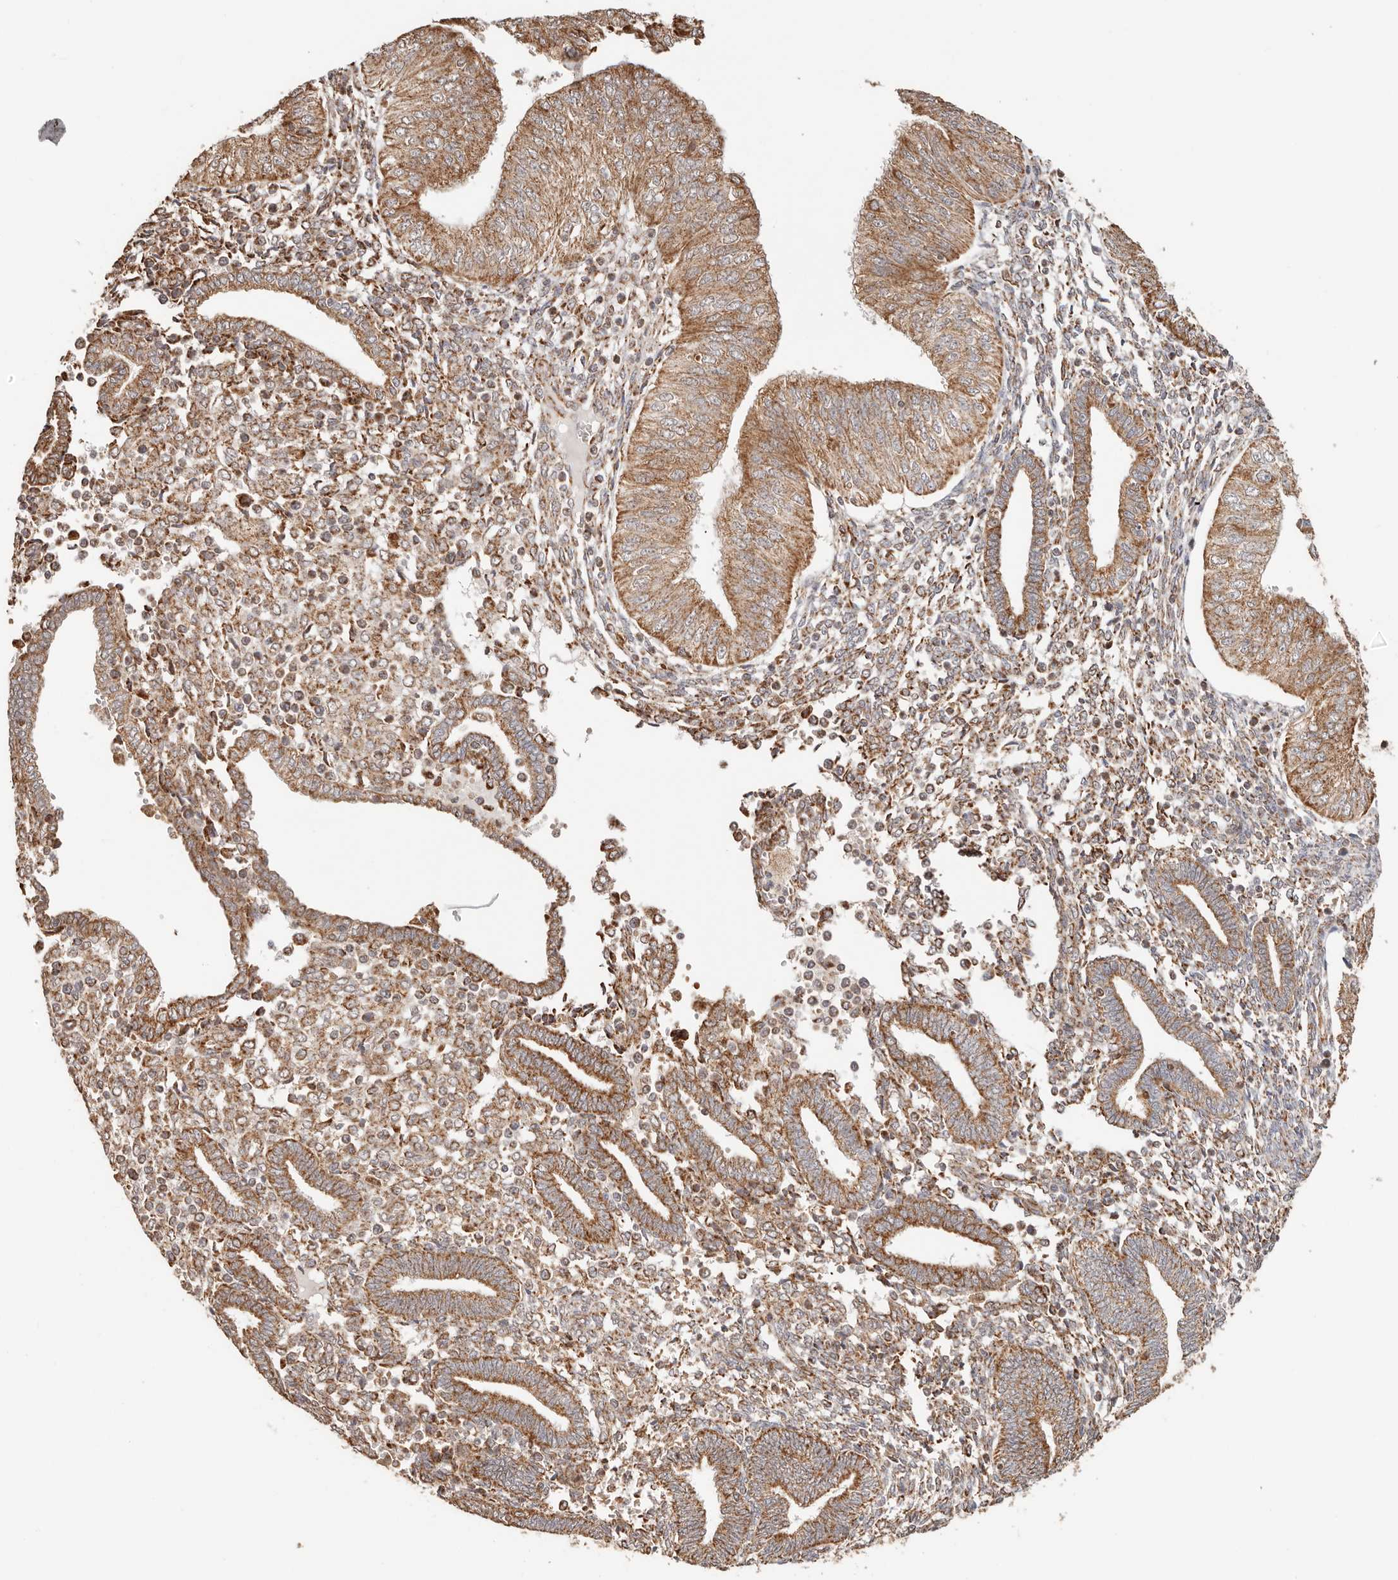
{"staining": {"intensity": "moderate", "quantity": ">75%", "location": "cytoplasmic/membranous"}, "tissue": "endometrial cancer", "cell_type": "Tumor cells", "image_type": "cancer", "snomed": [{"axis": "morphology", "description": "Normal tissue, NOS"}, {"axis": "morphology", "description": "Adenocarcinoma, NOS"}, {"axis": "topography", "description": "Endometrium"}], "caption": "Immunohistochemistry (IHC) micrograph of neoplastic tissue: human adenocarcinoma (endometrial) stained using immunohistochemistry exhibits medium levels of moderate protein expression localized specifically in the cytoplasmic/membranous of tumor cells, appearing as a cytoplasmic/membranous brown color.", "gene": "NDUFB11", "patient": {"sex": "female", "age": 53}}